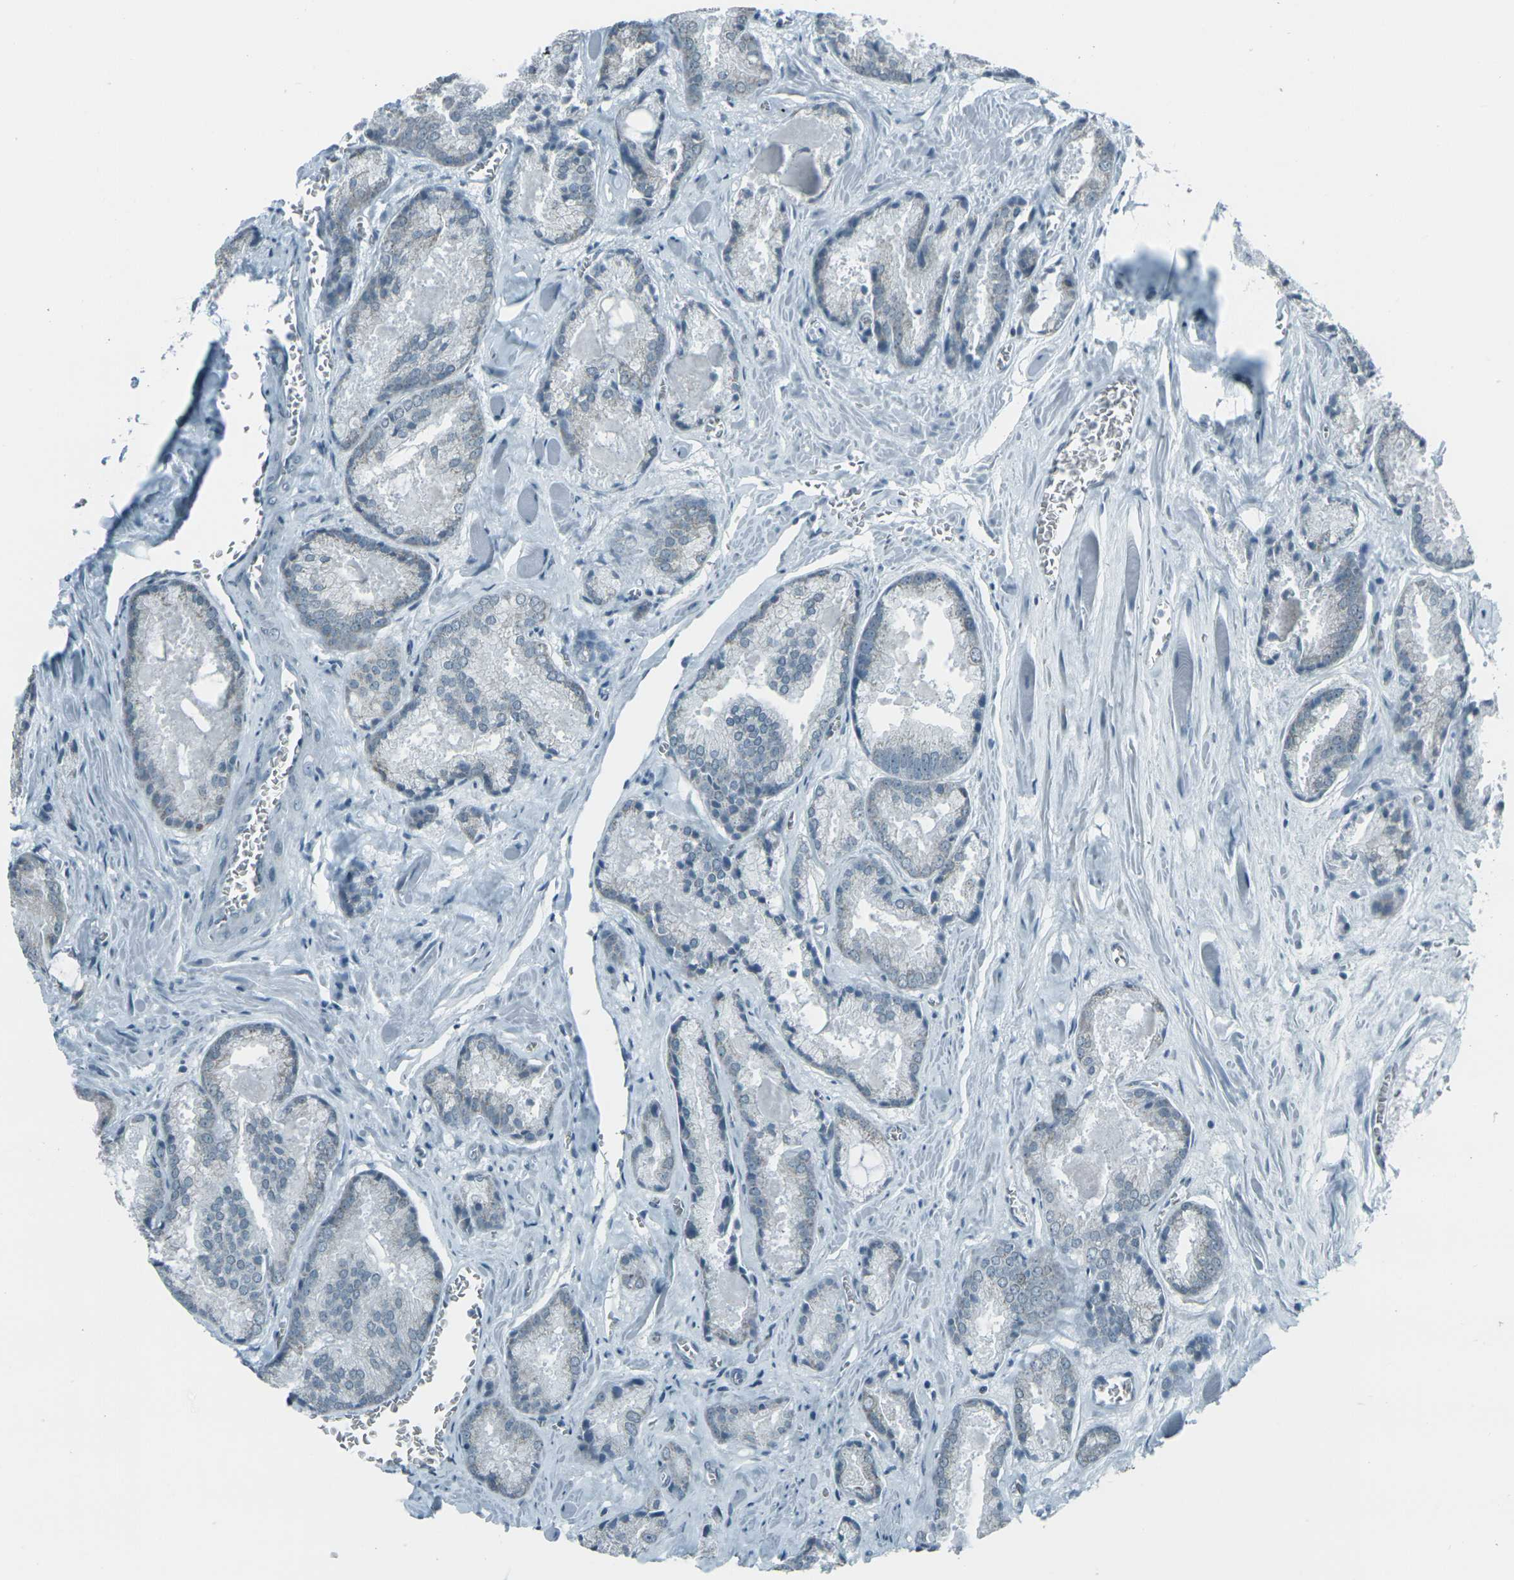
{"staining": {"intensity": "weak", "quantity": "<25%", "location": "cytoplasmic/membranous"}, "tissue": "prostate cancer", "cell_type": "Tumor cells", "image_type": "cancer", "snomed": [{"axis": "morphology", "description": "Adenocarcinoma, Low grade"}, {"axis": "topography", "description": "Prostate"}], "caption": "The image exhibits no significant staining in tumor cells of low-grade adenocarcinoma (prostate).", "gene": "H2BC1", "patient": {"sex": "male", "age": 64}}